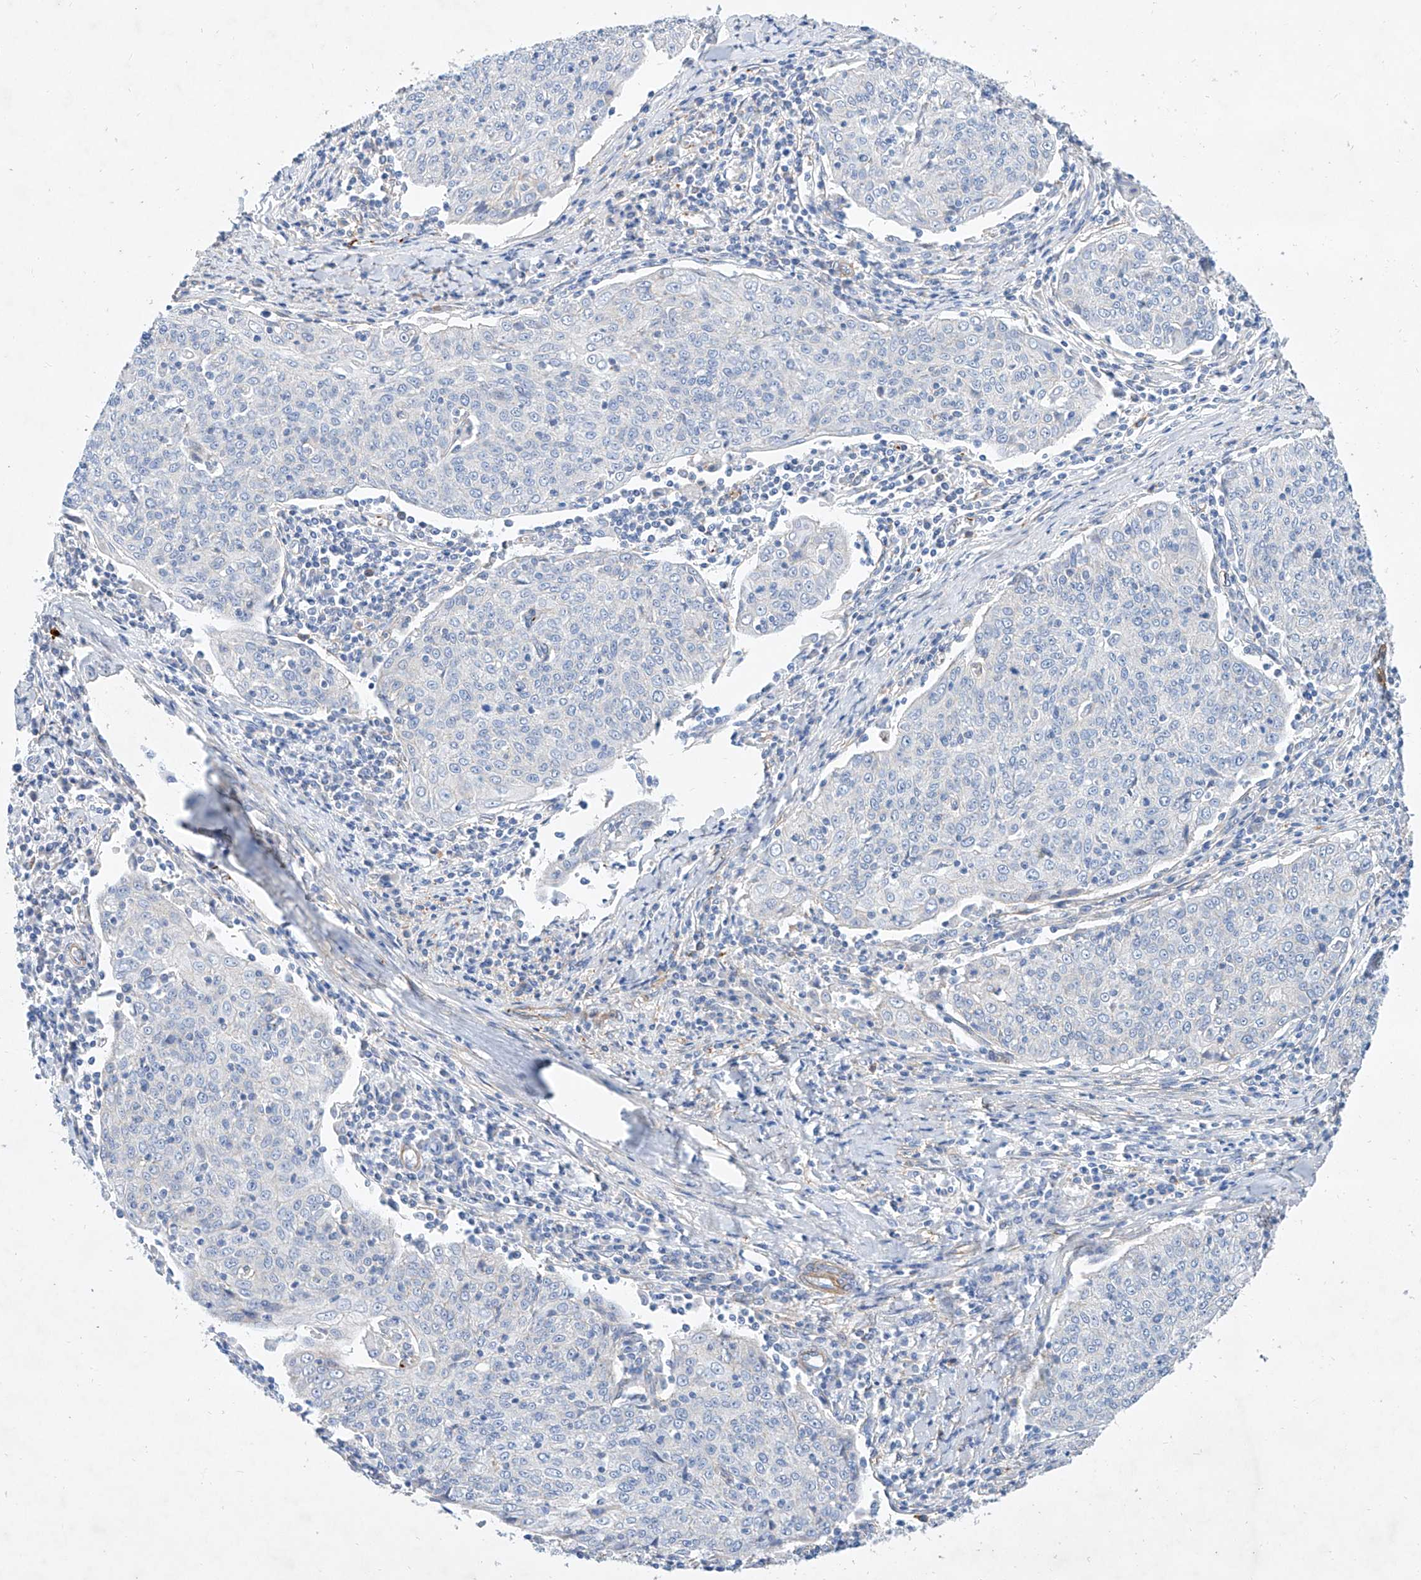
{"staining": {"intensity": "negative", "quantity": "none", "location": "none"}, "tissue": "cervical cancer", "cell_type": "Tumor cells", "image_type": "cancer", "snomed": [{"axis": "morphology", "description": "Squamous cell carcinoma, NOS"}, {"axis": "topography", "description": "Cervix"}], "caption": "This micrograph is of cervical cancer (squamous cell carcinoma) stained with IHC to label a protein in brown with the nuclei are counter-stained blue. There is no expression in tumor cells.", "gene": "TAS2R60", "patient": {"sex": "female", "age": 48}}